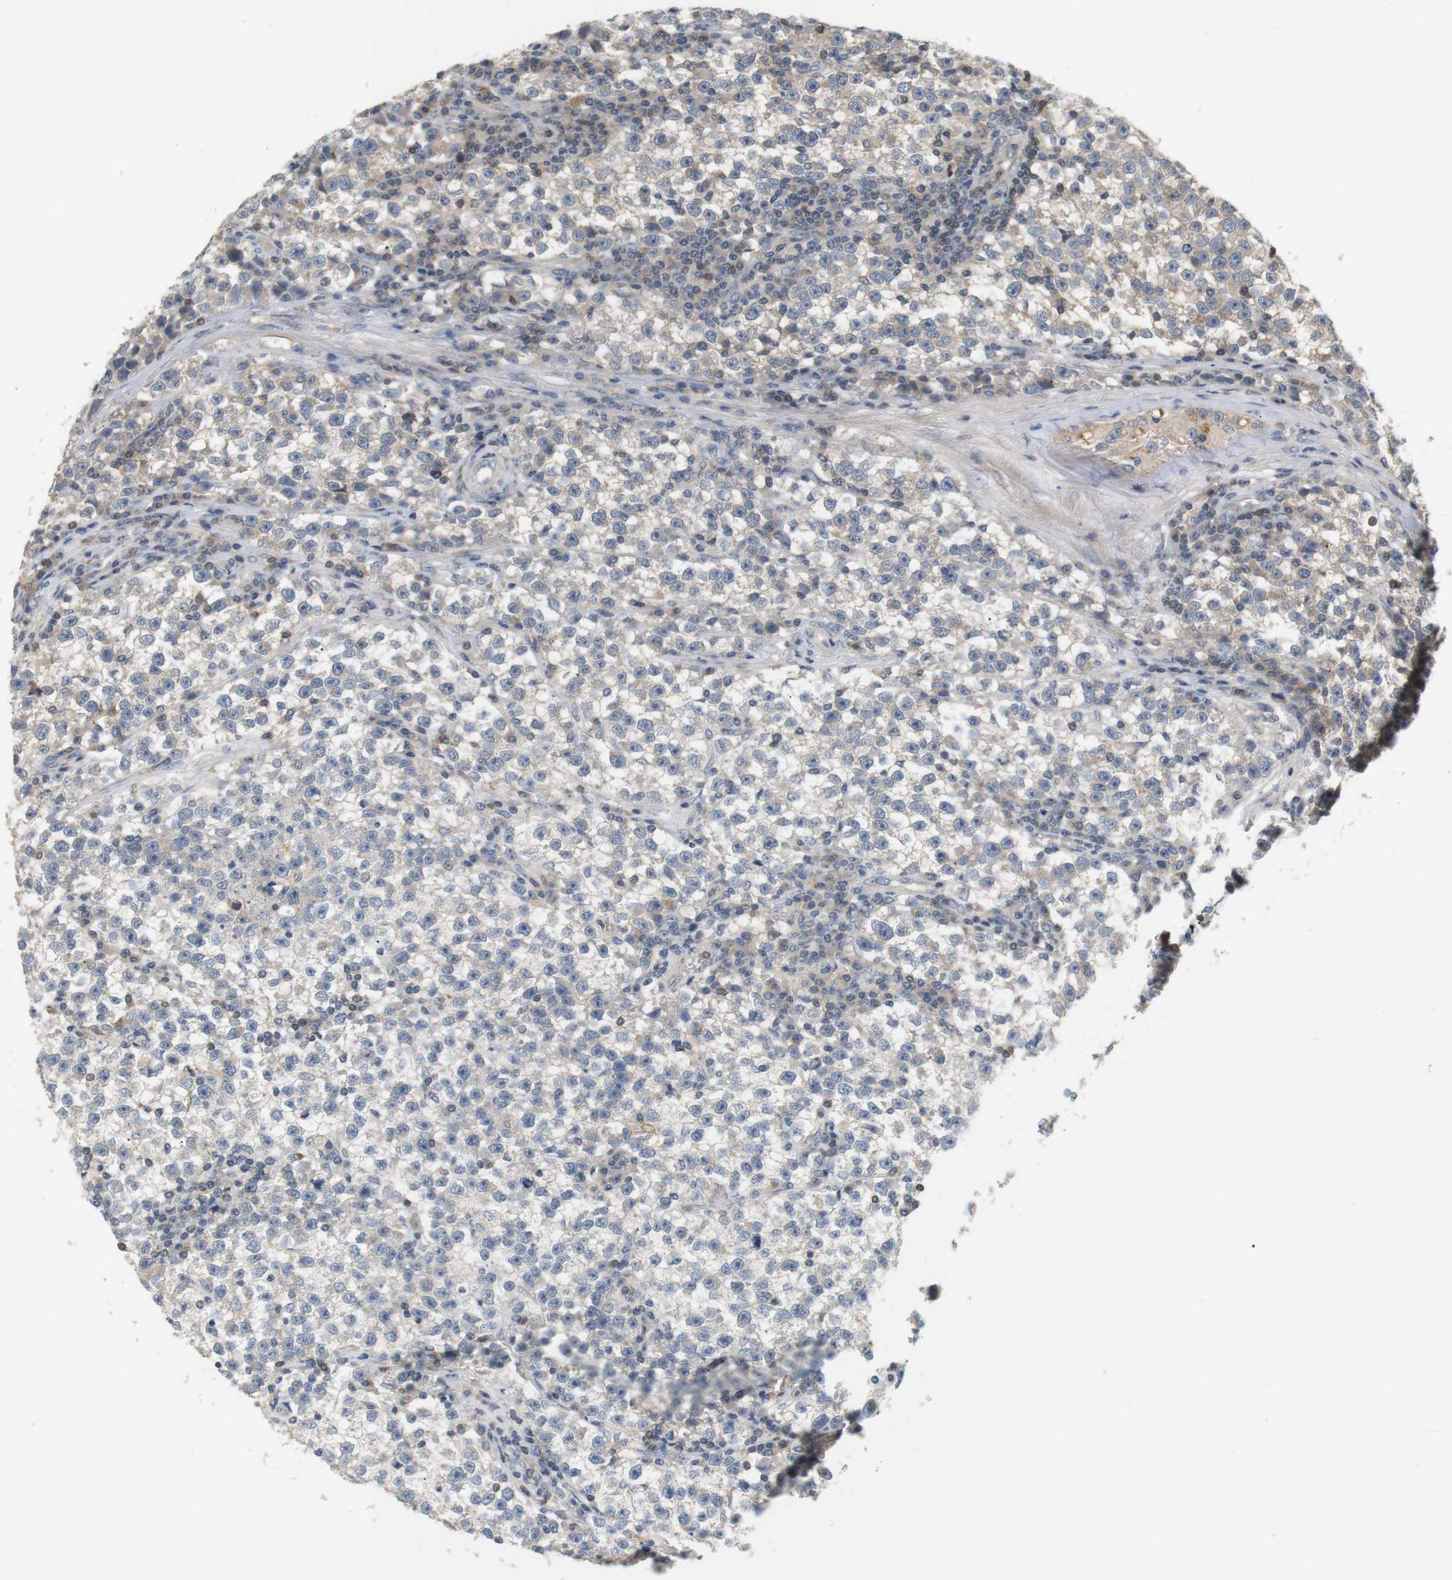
{"staining": {"intensity": "negative", "quantity": "none", "location": "none"}, "tissue": "testis cancer", "cell_type": "Tumor cells", "image_type": "cancer", "snomed": [{"axis": "morphology", "description": "Seminoma, NOS"}, {"axis": "topography", "description": "Testis"}], "caption": "Immunohistochemistry (IHC) image of human testis seminoma stained for a protein (brown), which reveals no positivity in tumor cells. The staining was performed using DAB to visualize the protein expression in brown, while the nuclei were stained in blue with hematoxylin (Magnification: 20x).", "gene": "P2RY1", "patient": {"sex": "male", "age": 22}}